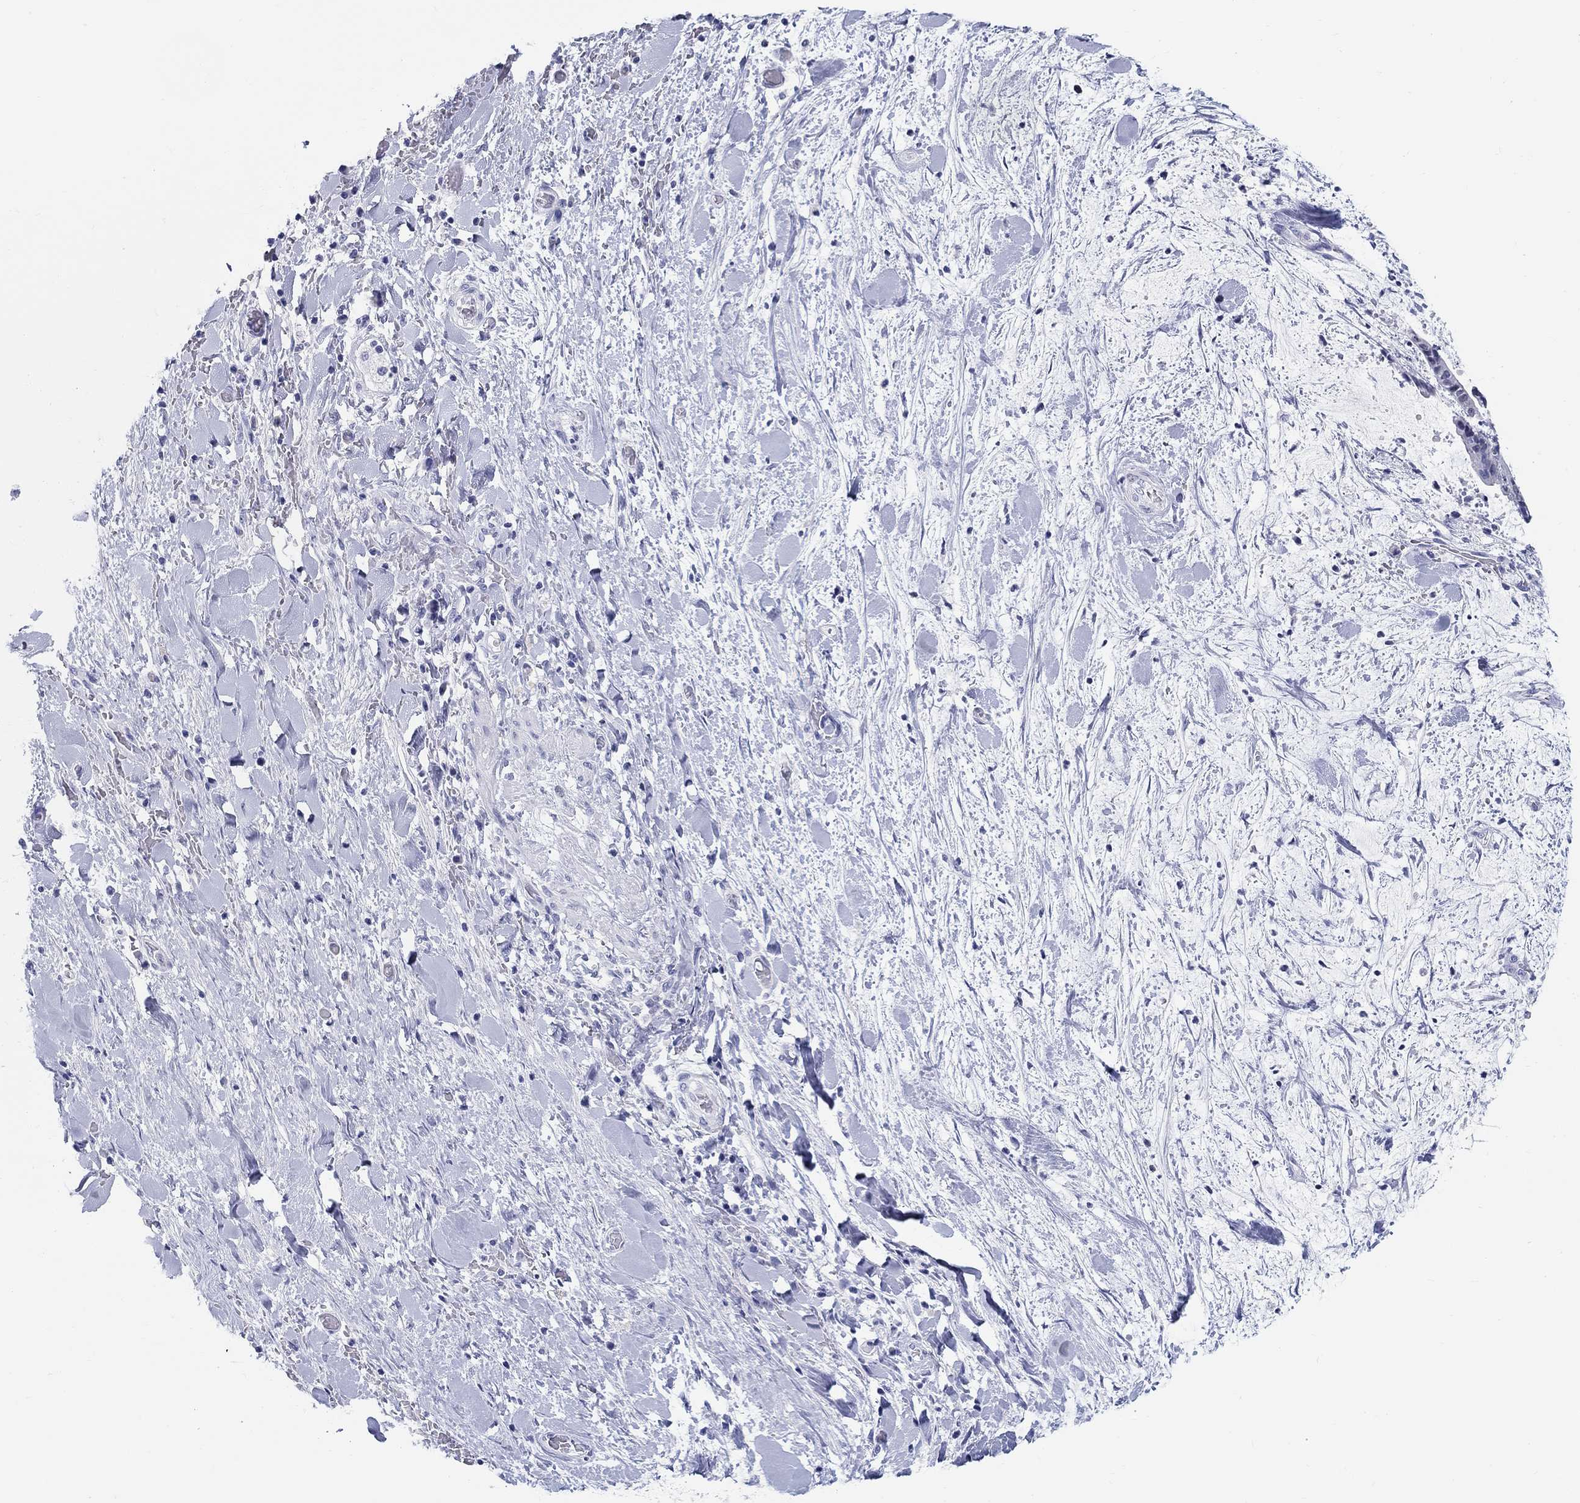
{"staining": {"intensity": "negative", "quantity": "none", "location": "none"}, "tissue": "liver cancer", "cell_type": "Tumor cells", "image_type": "cancer", "snomed": [{"axis": "morphology", "description": "Cholangiocarcinoma"}, {"axis": "topography", "description": "Liver"}], "caption": "The photomicrograph exhibits no staining of tumor cells in liver cholangiocarcinoma.", "gene": "LAMP5", "patient": {"sex": "female", "age": 73}}